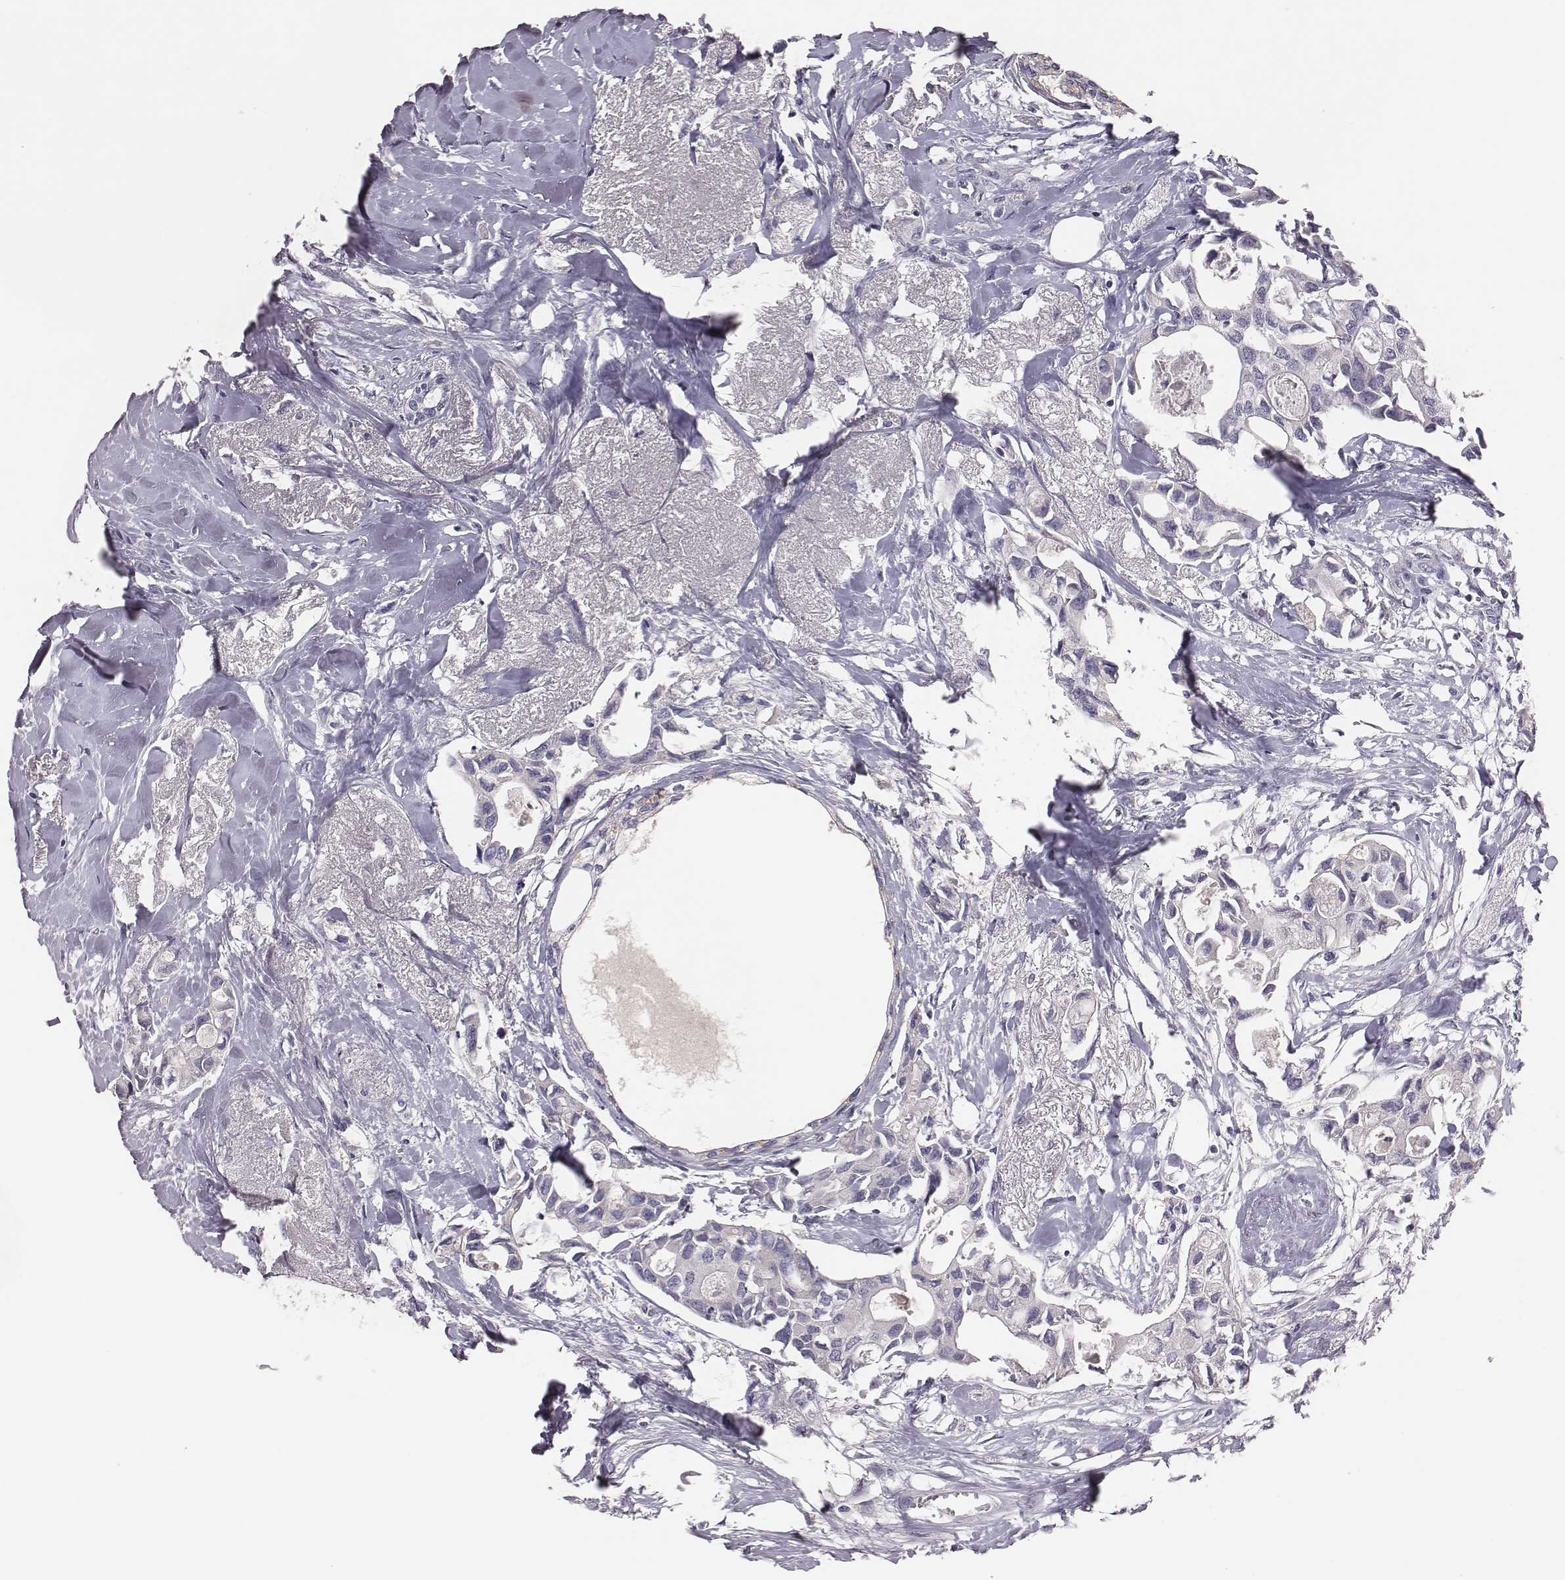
{"staining": {"intensity": "negative", "quantity": "none", "location": "none"}, "tissue": "breast cancer", "cell_type": "Tumor cells", "image_type": "cancer", "snomed": [{"axis": "morphology", "description": "Duct carcinoma"}, {"axis": "topography", "description": "Breast"}], "caption": "A histopathology image of breast cancer stained for a protein exhibits no brown staining in tumor cells.", "gene": "EN1", "patient": {"sex": "female", "age": 83}}